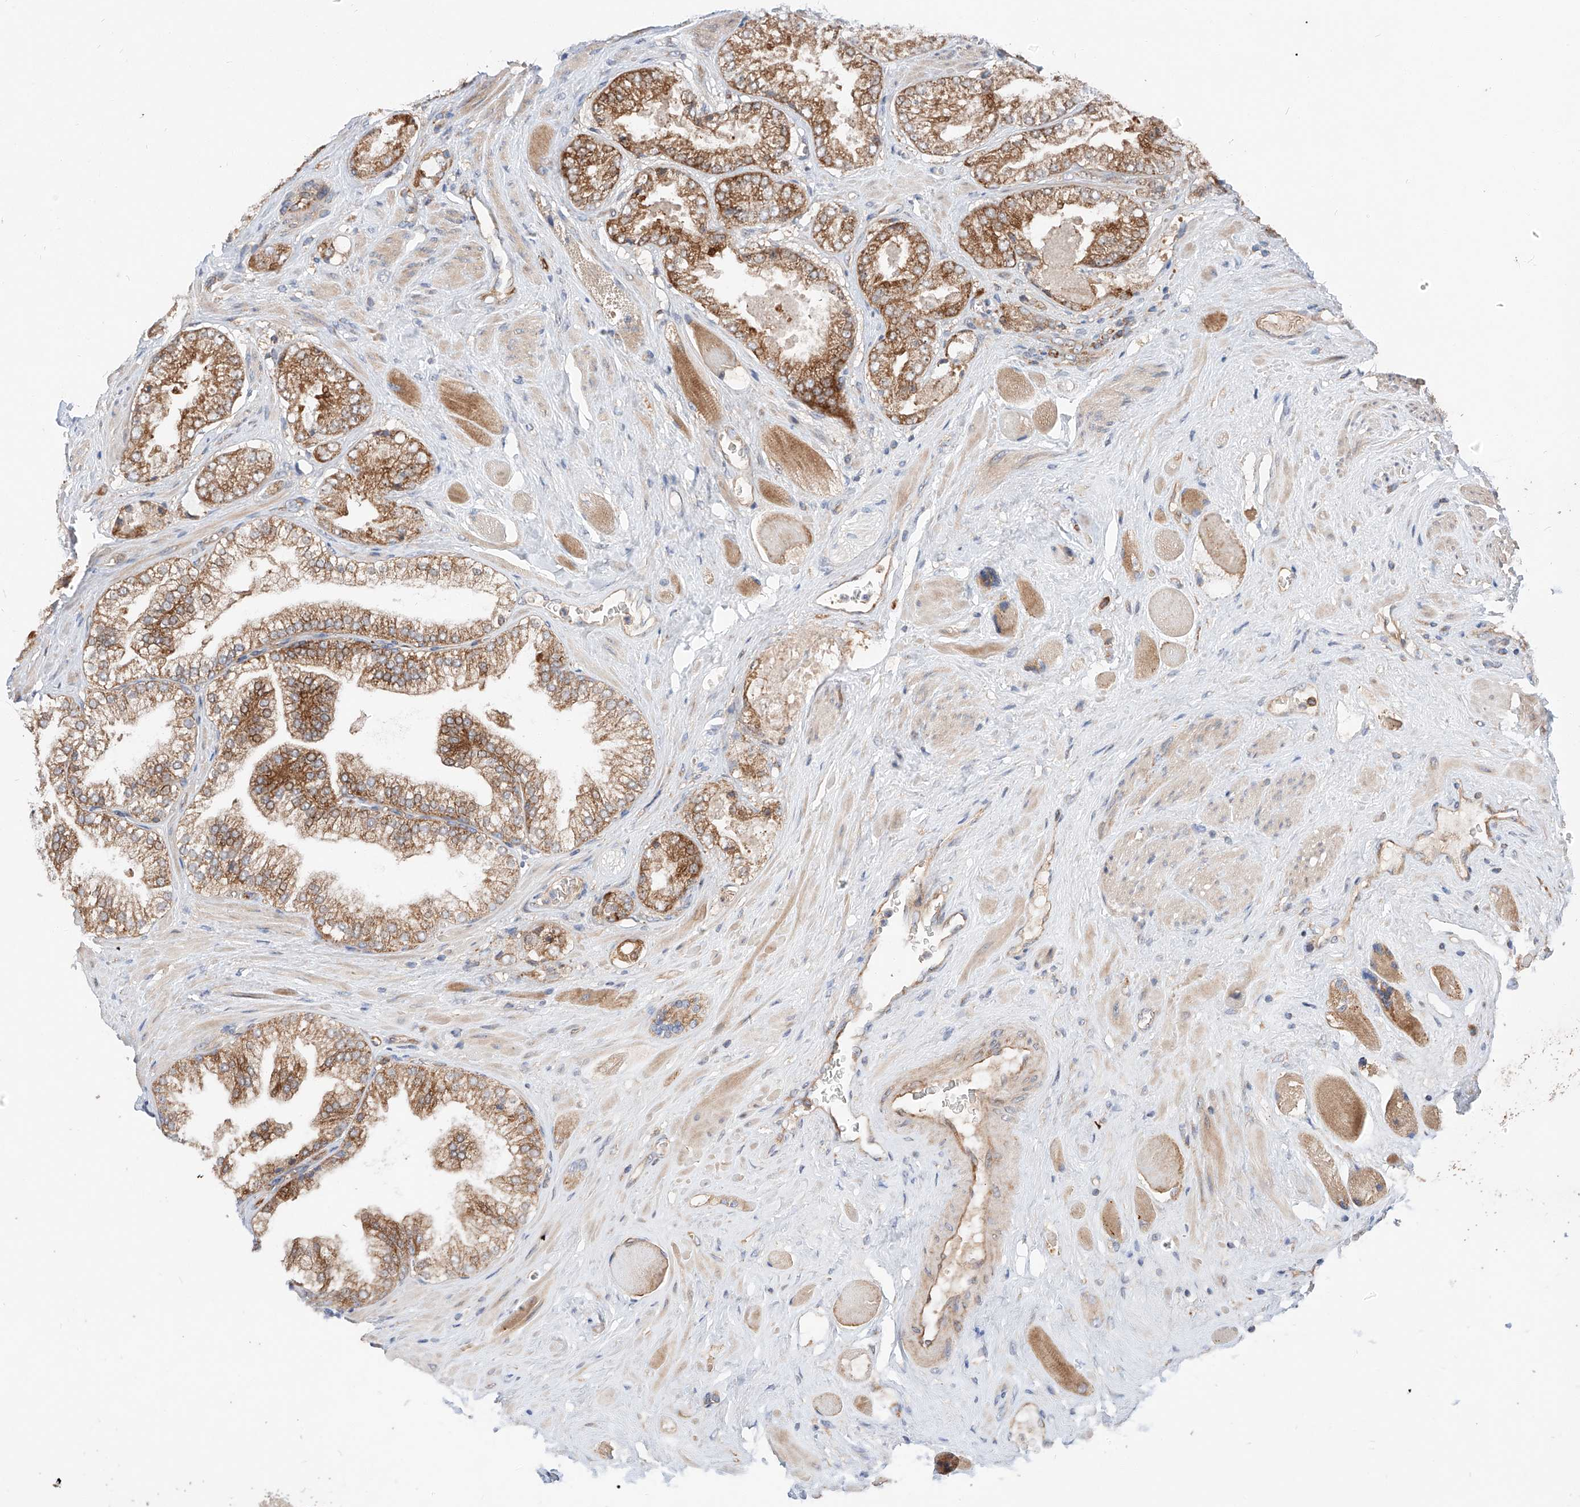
{"staining": {"intensity": "moderate", "quantity": ">75%", "location": "cytoplasmic/membranous"}, "tissue": "prostate cancer", "cell_type": "Tumor cells", "image_type": "cancer", "snomed": [{"axis": "morphology", "description": "Adenocarcinoma, High grade"}, {"axis": "topography", "description": "Prostate"}], "caption": "Protein expression analysis of human prostate high-grade adenocarcinoma reveals moderate cytoplasmic/membranous positivity in approximately >75% of tumor cells.", "gene": "RUSC1", "patient": {"sex": "male", "age": 58}}